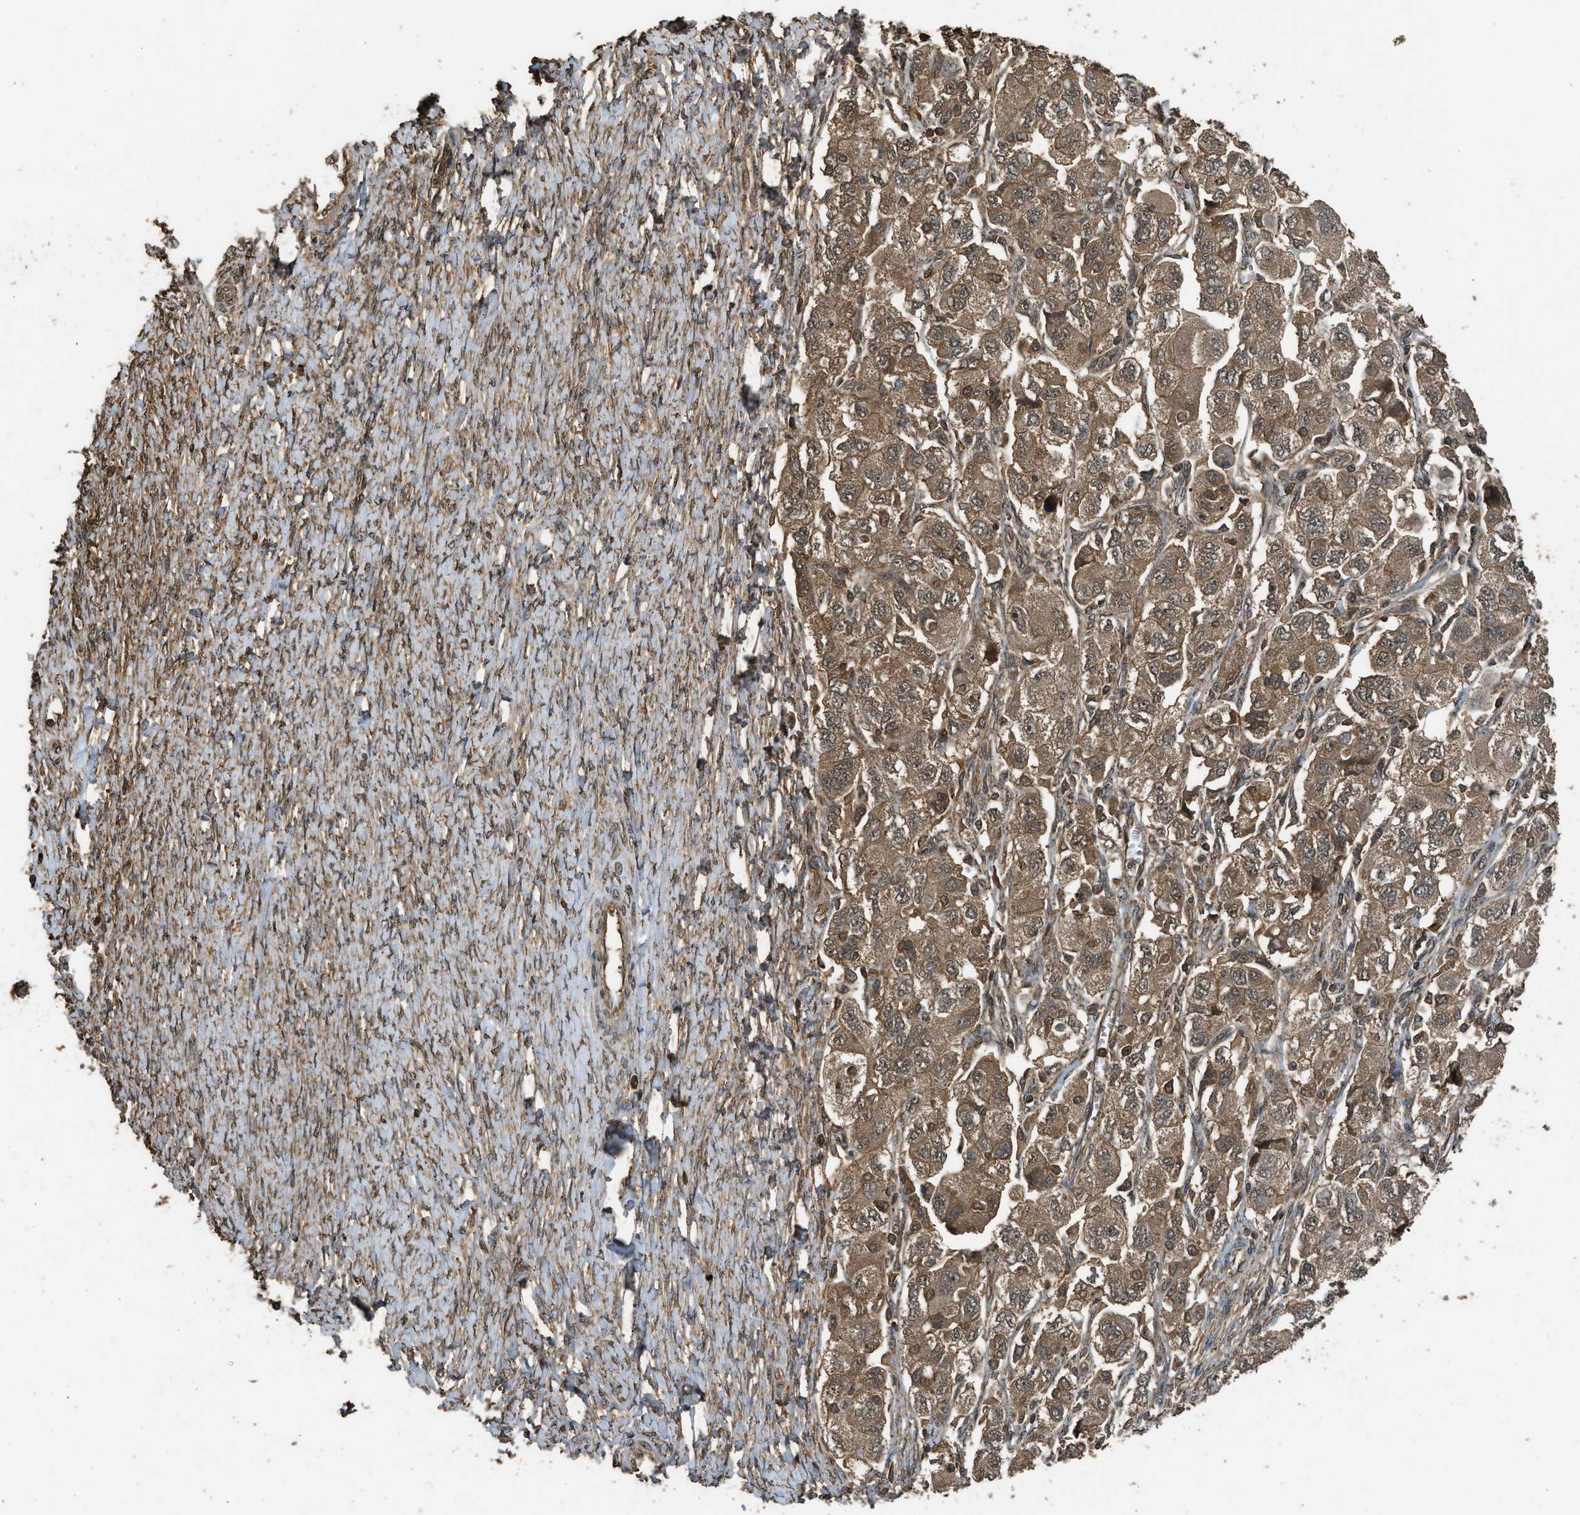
{"staining": {"intensity": "moderate", "quantity": ">75%", "location": "cytoplasmic/membranous"}, "tissue": "ovarian cancer", "cell_type": "Tumor cells", "image_type": "cancer", "snomed": [{"axis": "morphology", "description": "Carcinoma, NOS"}, {"axis": "morphology", "description": "Cystadenocarcinoma, serous, NOS"}, {"axis": "topography", "description": "Ovary"}], "caption": "DAB immunohistochemical staining of human carcinoma (ovarian) reveals moderate cytoplasmic/membranous protein expression in approximately >75% of tumor cells.", "gene": "MYBL2", "patient": {"sex": "female", "age": 69}}